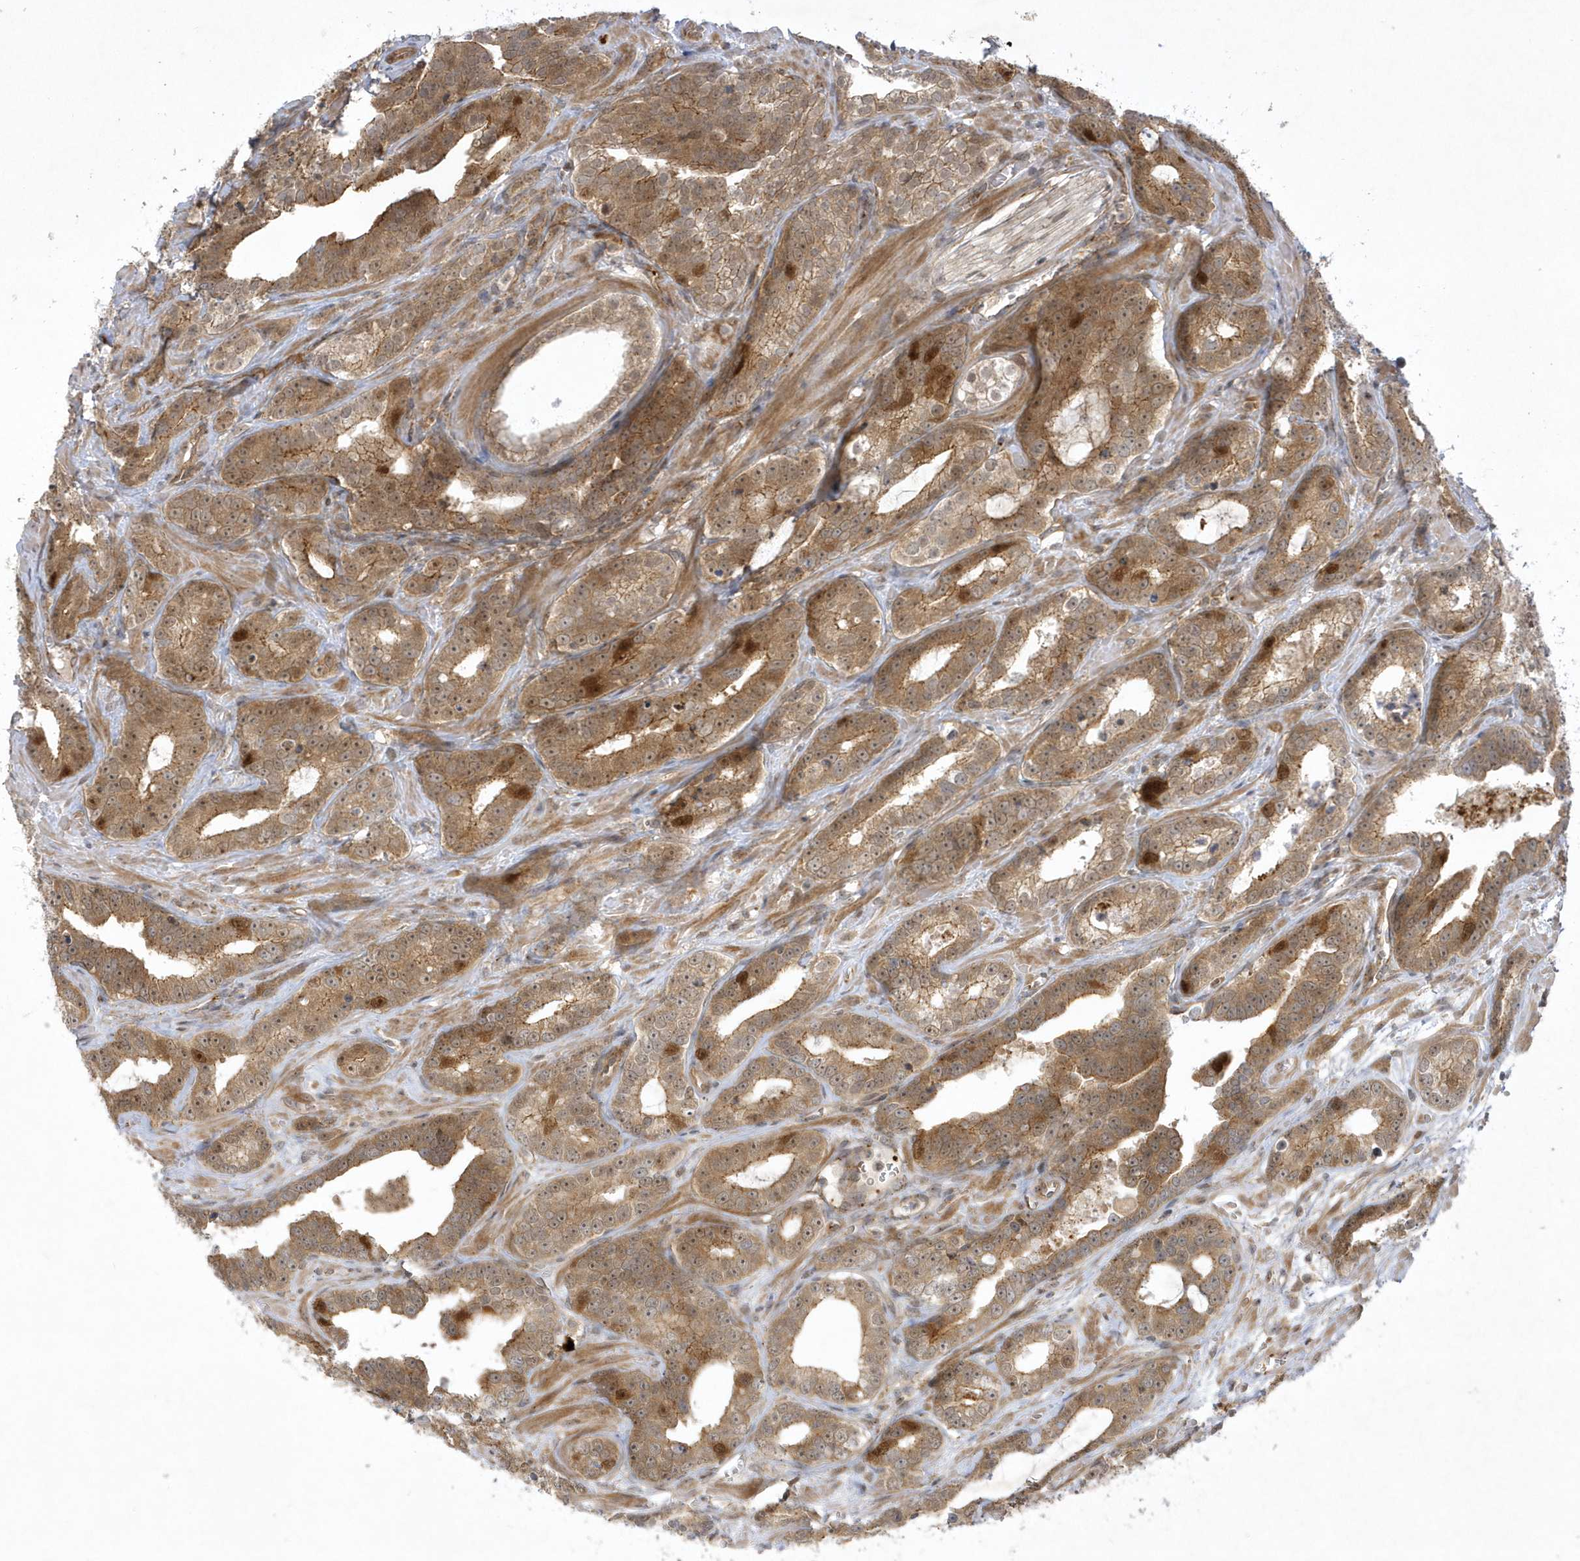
{"staining": {"intensity": "moderate", "quantity": "25%-75%", "location": "cytoplasmic/membranous,nuclear"}, "tissue": "prostate cancer", "cell_type": "Tumor cells", "image_type": "cancer", "snomed": [{"axis": "morphology", "description": "Adenocarcinoma, High grade"}, {"axis": "topography", "description": "Prostate"}], "caption": "High-magnification brightfield microscopy of prostate cancer stained with DAB (3,3'-diaminobenzidine) (brown) and counterstained with hematoxylin (blue). tumor cells exhibit moderate cytoplasmic/membranous and nuclear expression is present in approximately25%-75% of cells.", "gene": "NAF1", "patient": {"sex": "male", "age": 62}}